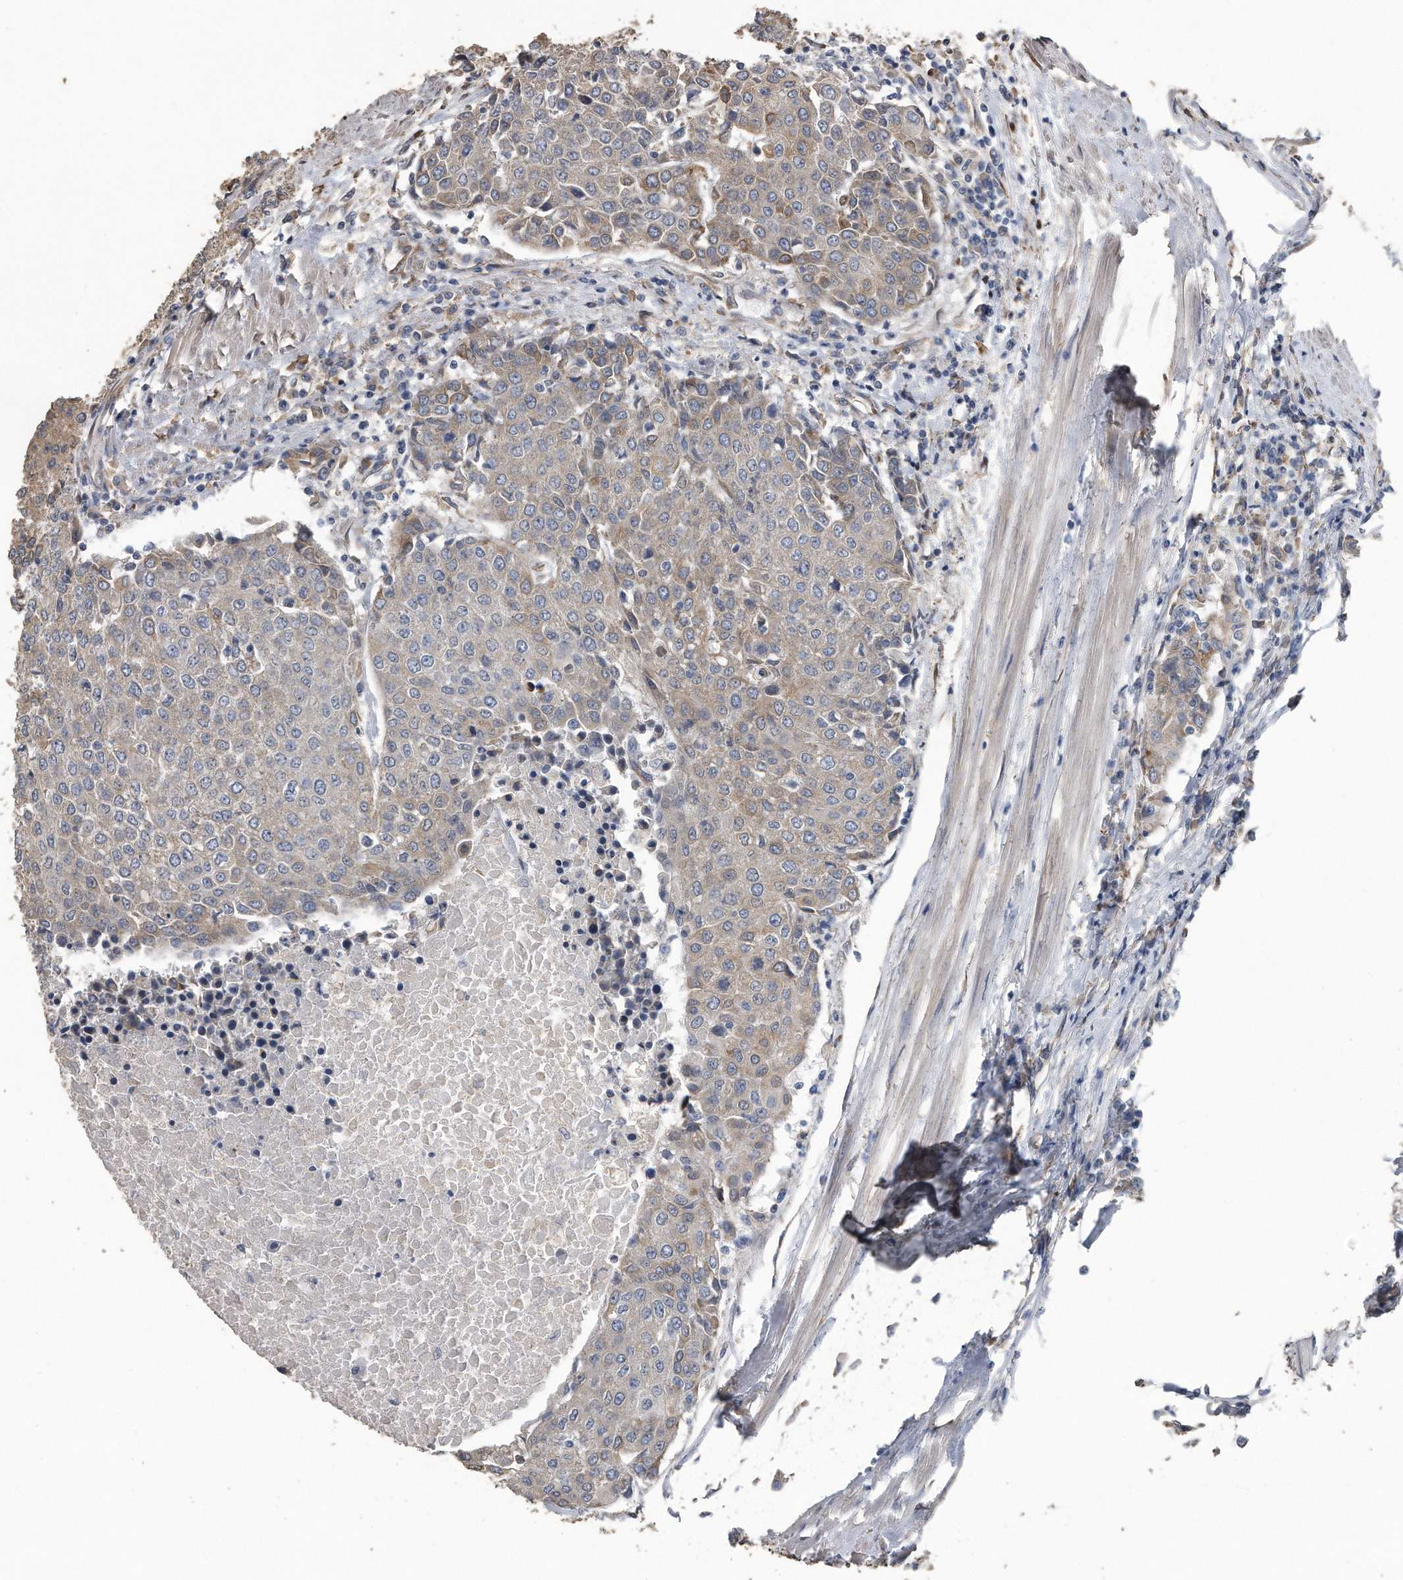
{"staining": {"intensity": "weak", "quantity": "<25%", "location": "cytoplasmic/membranous"}, "tissue": "urothelial cancer", "cell_type": "Tumor cells", "image_type": "cancer", "snomed": [{"axis": "morphology", "description": "Urothelial carcinoma, High grade"}, {"axis": "topography", "description": "Urinary bladder"}], "caption": "This photomicrograph is of urothelial cancer stained with IHC to label a protein in brown with the nuclei are counter-stained blue. There is no positivity in tumor cells.", "gene": "PCLO", "patient": {"sex": "female", "age": 85}}